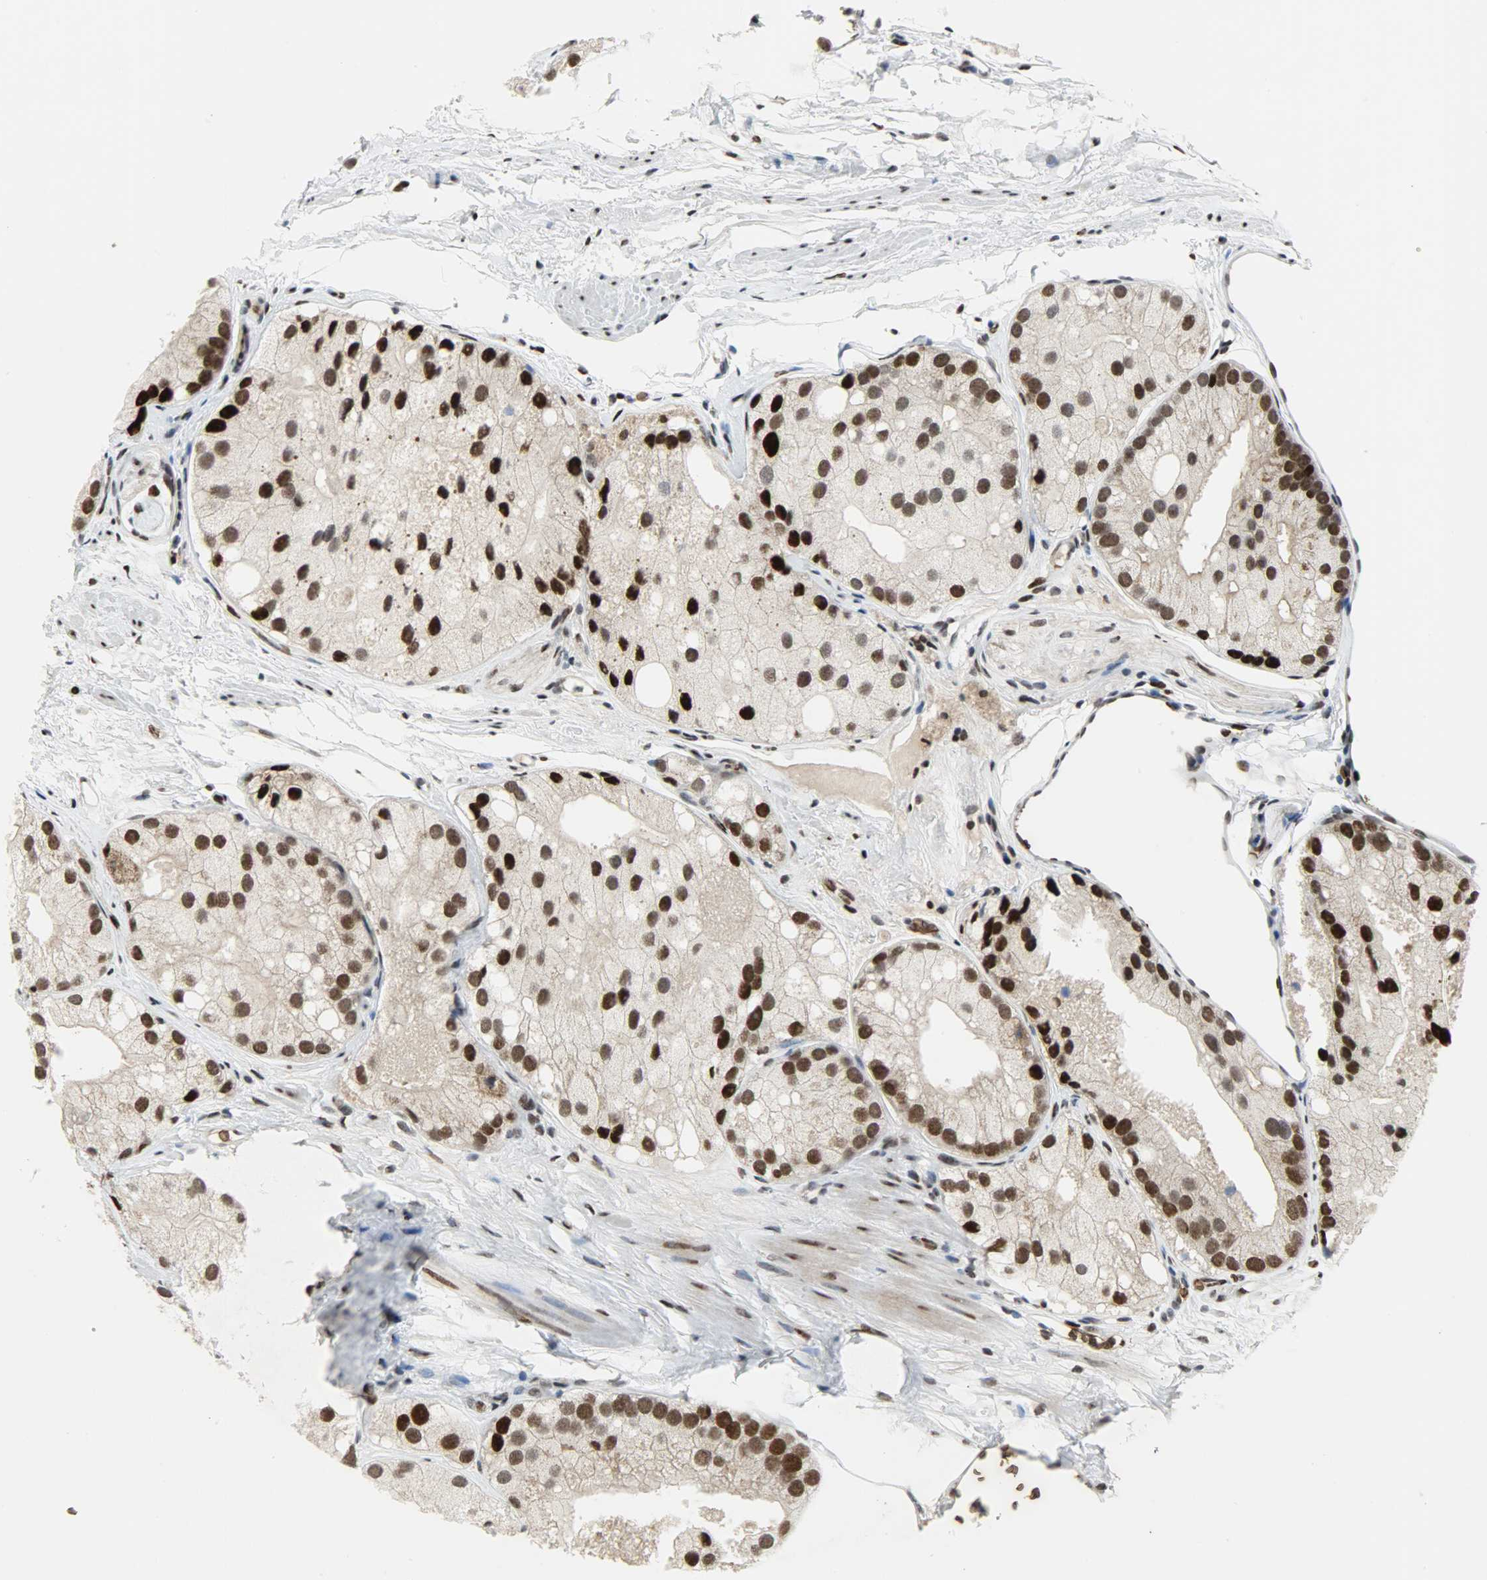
{"staining": {"intensity": "strong", "quantity": ">75%", "location": "cytoplasmic/membranous,nuclear"}, "tissue": "prostate cancer", "cell_type": "Tumor cells", "image_type": "cancer", "snomed": [{"axis": "morphology", "description": "Adenocarcinoma, Low grade"}, {"axis": "topography", "description": "Prostate"}], "caption": "An immunohistochemistry micrograph of tumor tissue is shown. Protein staining in brown highlights strong cytoplasmic/membranous and nuclear positivity in low-grade adenocarcinoma (prostate) within tumor cells. (brown staining indicates protein expression, while blue staining denotes nuclei).", "gene": "SNAI1", "patient": {"sex": "male", "age": 69}}